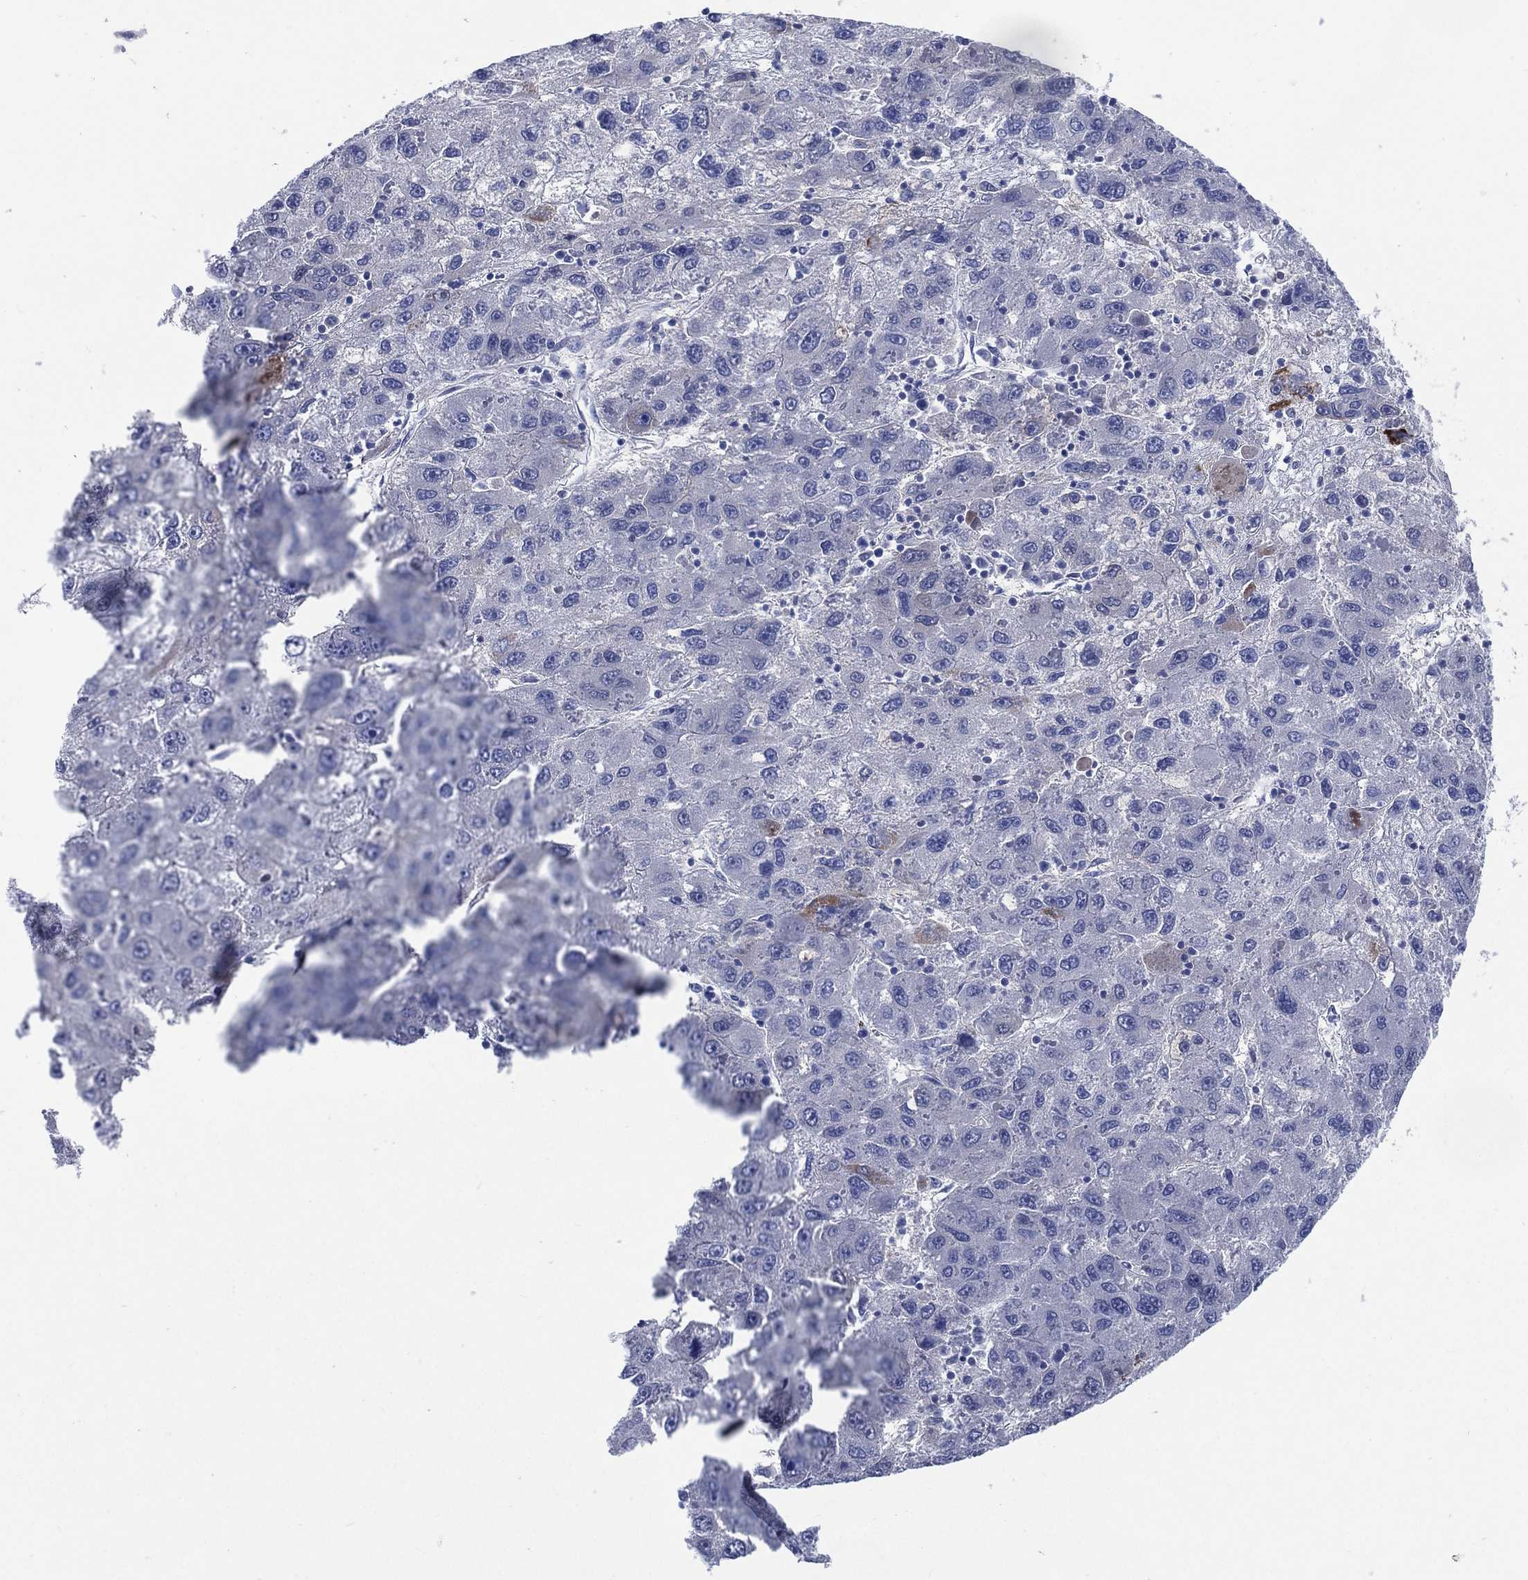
{"staining": {"intensity": "negative", "quantity": "none", "location": "none"}, "tissue": "liver cancer", "cell_type": "Tumor cells", "image_type": "cancer", "snomed": [{"axis": "morphology", "description": "Carcinoma, Hepatocellular, NOS"}, {"axis": "topography", "description": "Liver"}], "caption": "Tumor cells are negative for brown protein staining in liver cancer.", "gene": "C5orf46", "patient": {"sex": "male", "age": 75}}